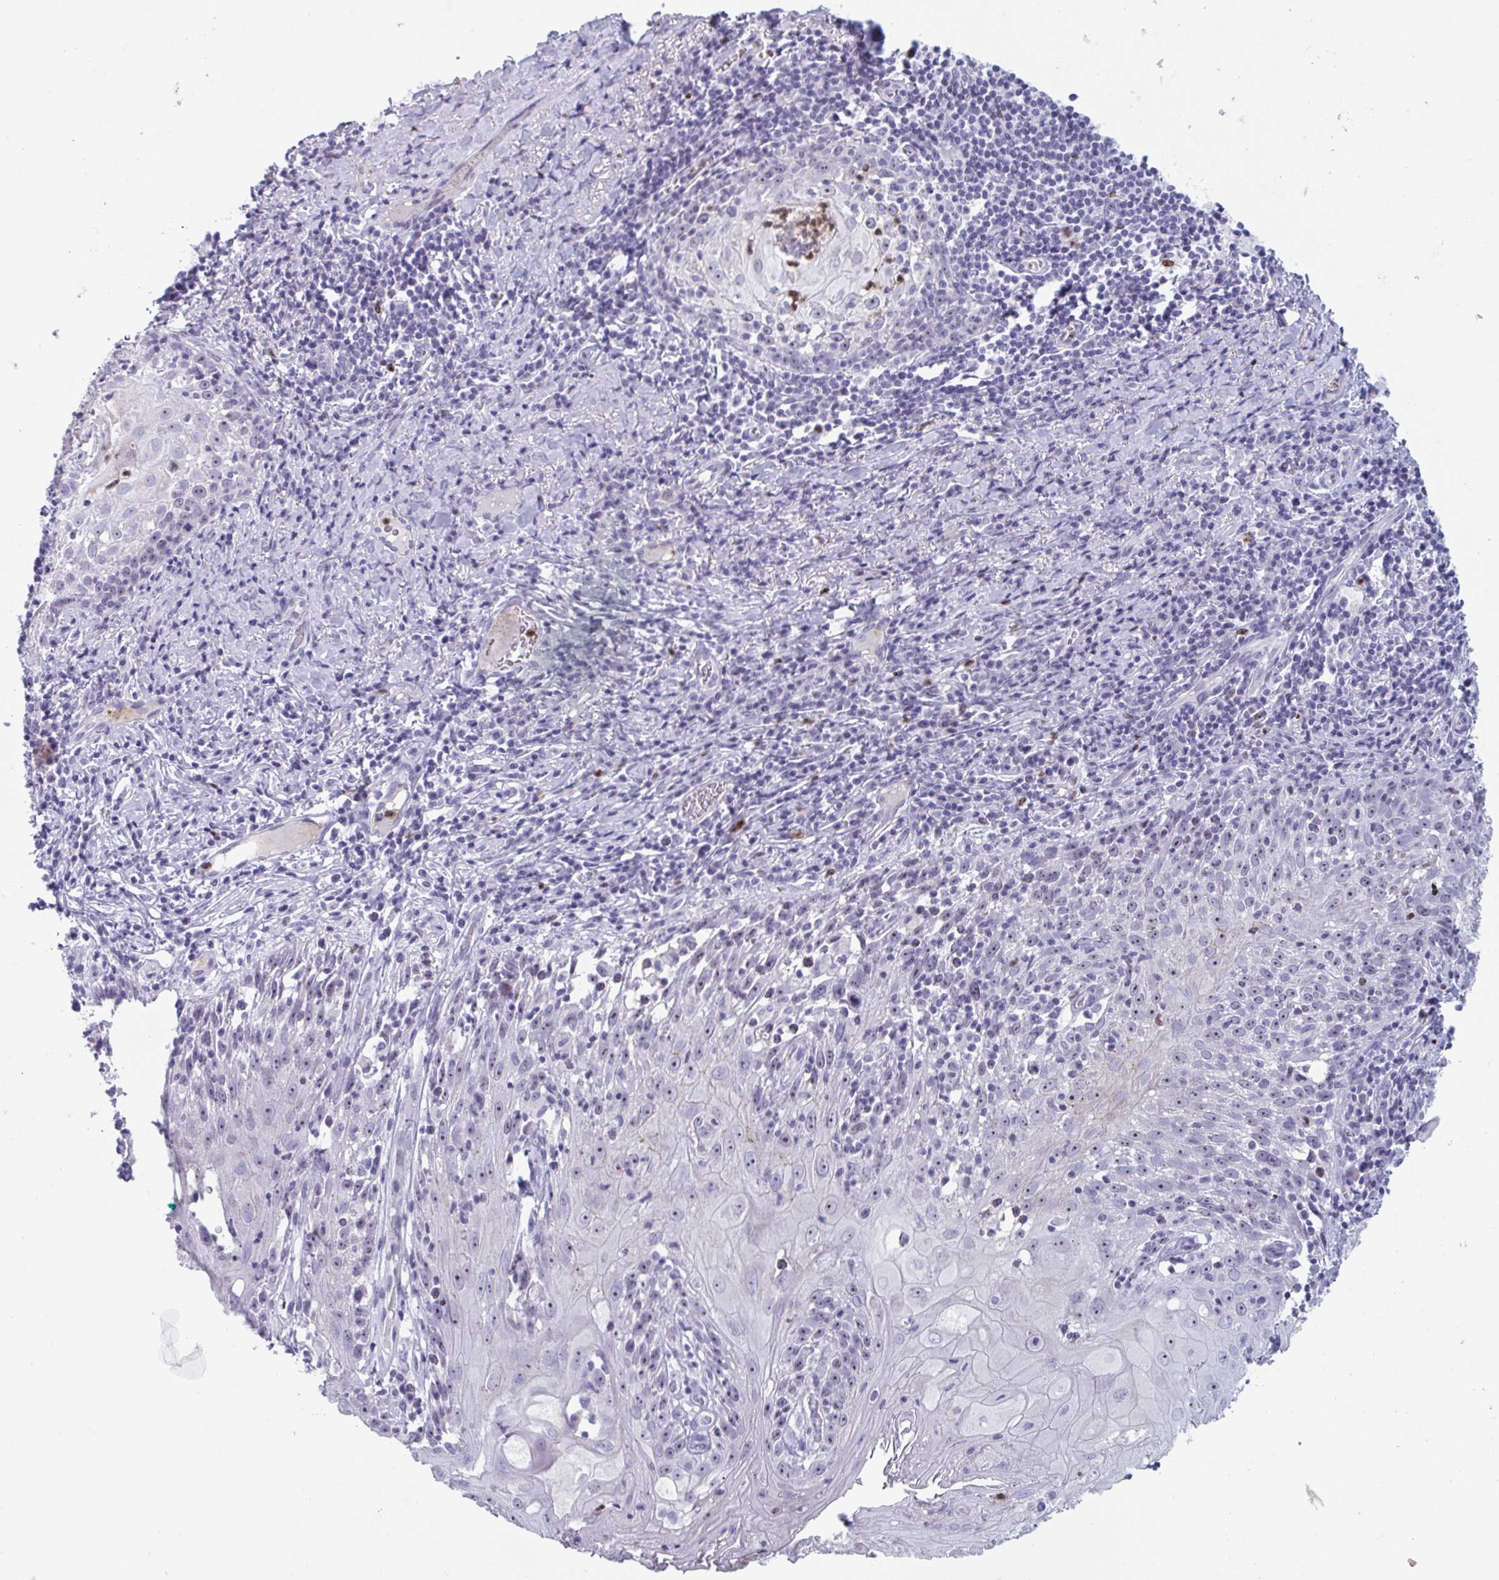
{"staining": {"intensity": "moderate", "quantity": "<25%", "location": "nuclear"}, "tissue": "skin cancer", "cell_type": "Tumor cells", "image_type": "cancer", "snomed": [{"axis": "morphology", "description": "Squamous cell carcinoma, NOS"}, {"axis": "topography", "description": "Skin"}, {"axis": "topography", "description": "Vulva"}], "caption": "Immunohistochemistry (IHC) image of skin squamous cell carcinoma stained for a protein (brown), which exhibits low levels of moderate nuclear positivity in about <25% of tumor cells.", "gene": "CYP4F11", "patient": {"sex": "female", "age": 76}}